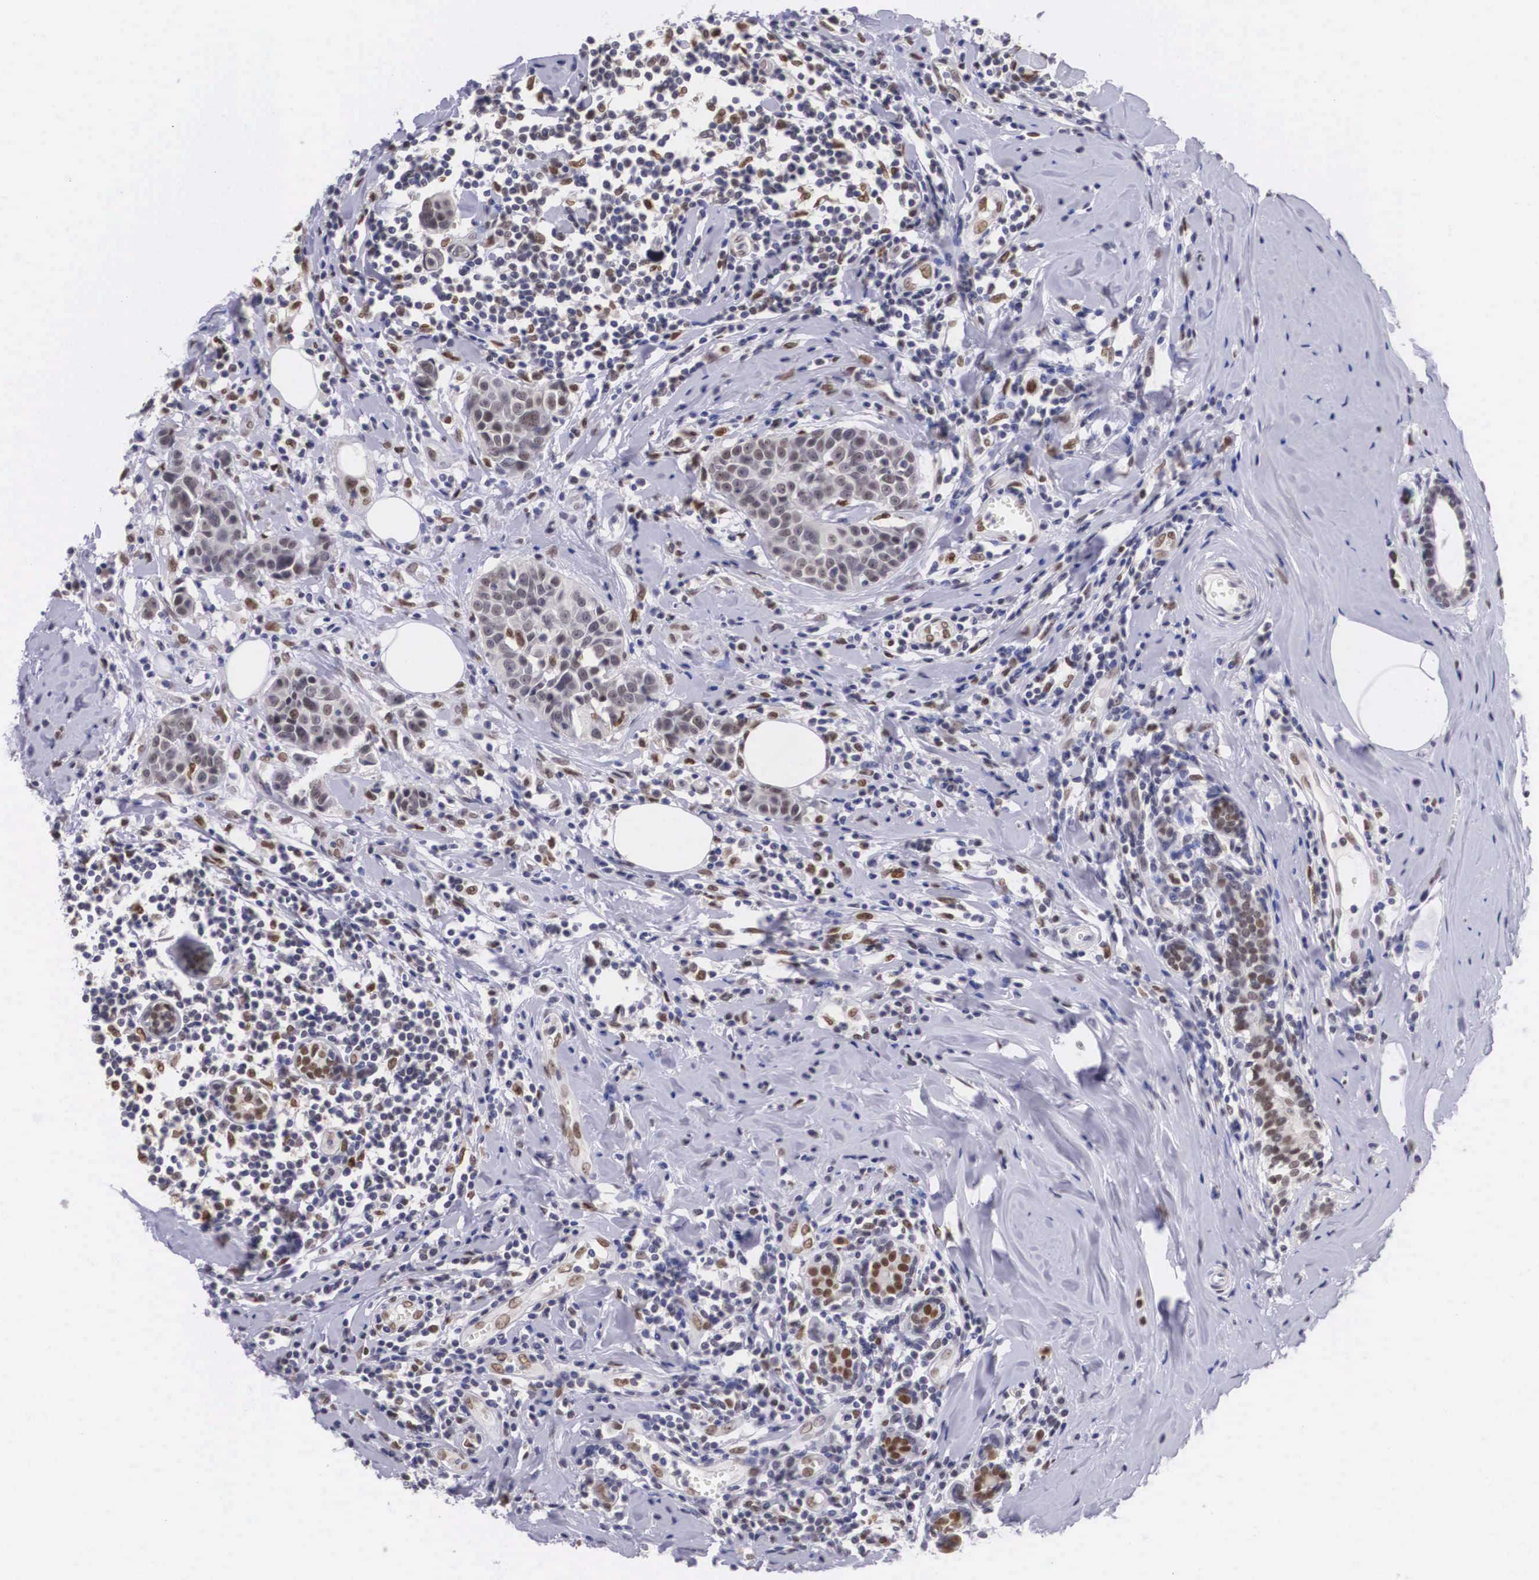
{"staining": {"intensity": "moderate", "quantity": ">75%", "location": "nuclear"}, "tissue": "breast cancer", "cell_type": "Tumor cells", "image_type": "cancer", "snomed": [{"axis": "morphology", "description": "Duct carcinoma"}, {"axis": "topography", "description": "Breast"}], "caption": "Moderate nuclear staining for a protein is identified in approximately >75% of tumor cells of breast cancer using immunohistochemistry (IHC).", "gene": "ETV6", "patient": {"sex": "female", "age": 55}}